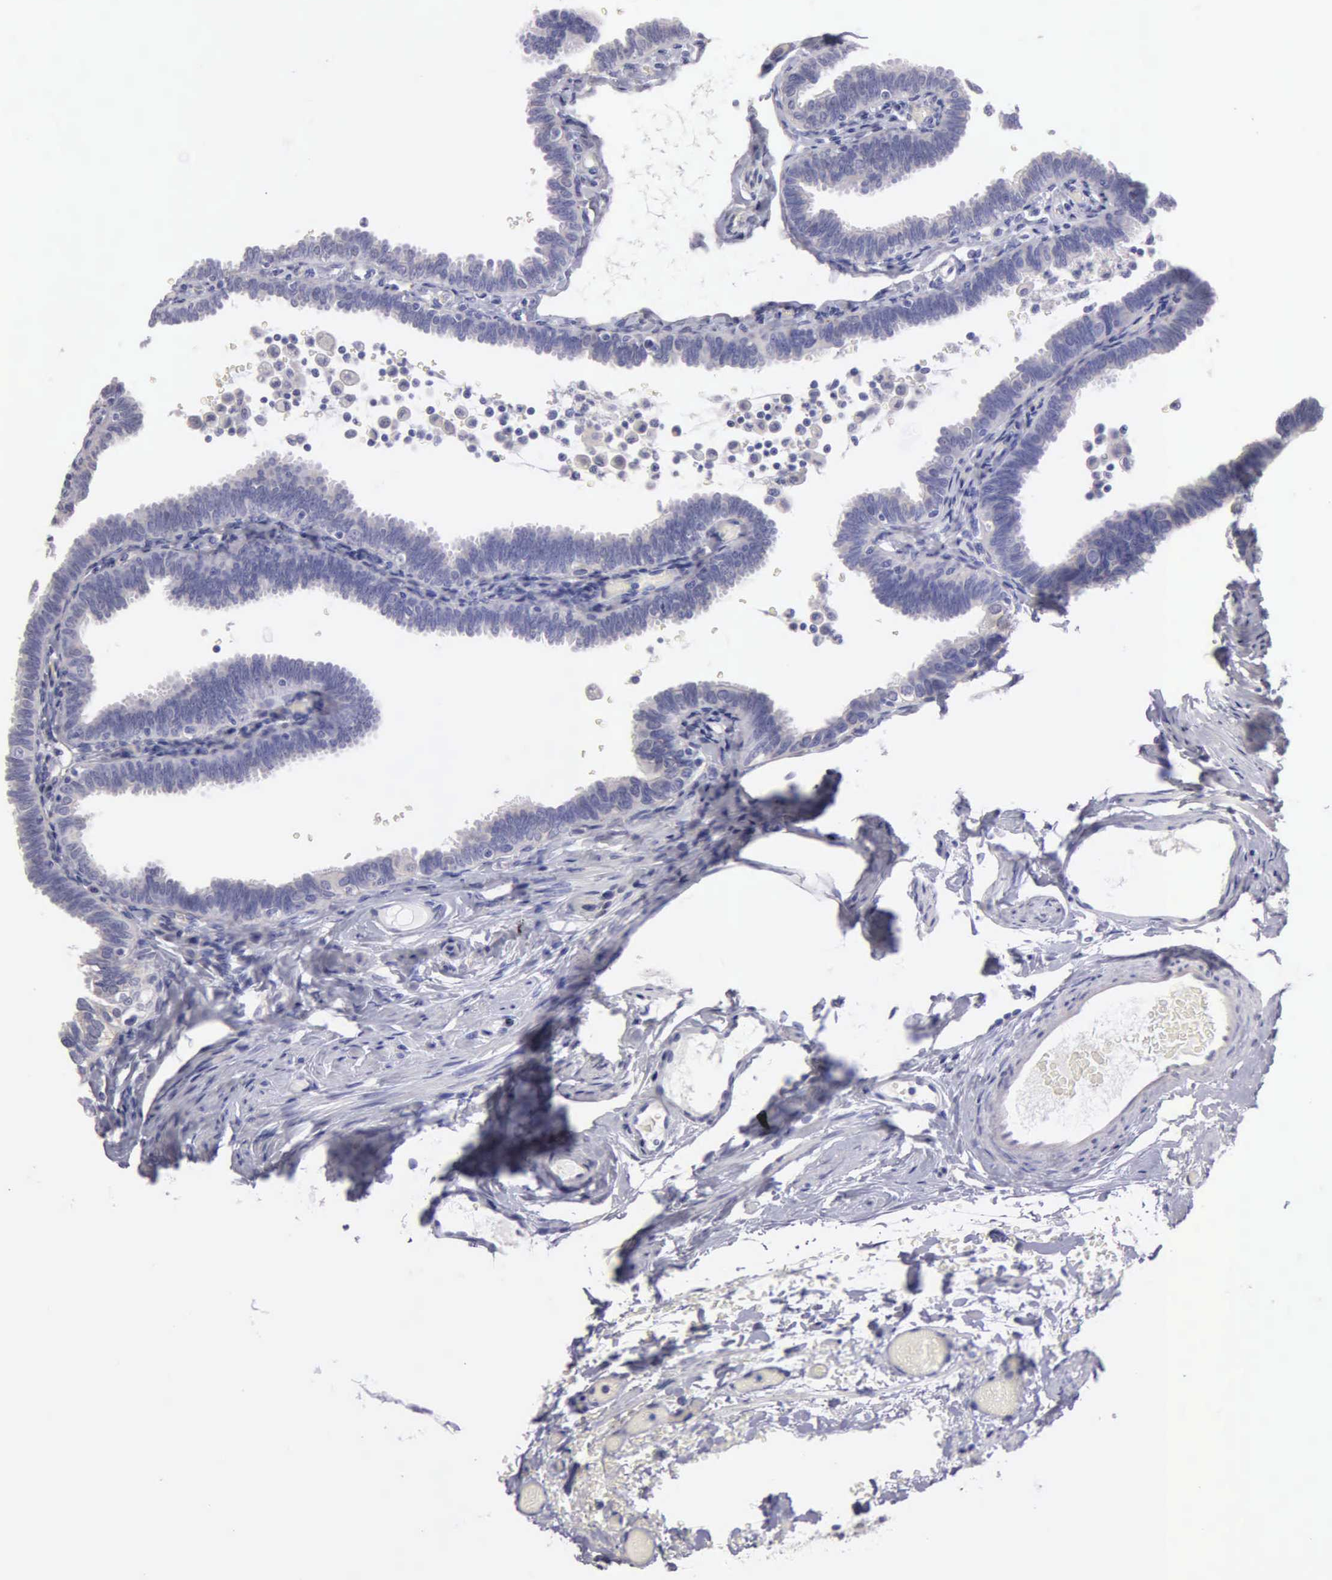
{"staining": {"intensity": "negative", "quantity": "none", "location": "none"}, "tissue": "fallopian tube", "cell_type": "Glandular cells", "image_type": "normal", "snomed": [{"axis": "morphology", "description": "Normal tissue, NOS"}, {"axis": "topography", "description": "Fallopian tube"}], "caption": "This is a histopathology image of immunohistochemistry (IHC) staining of unremarkable fallopian tube, which shows no expression in glandular cells.", "gene": "APP", "patient": {"sex": "female", "age": 51}}